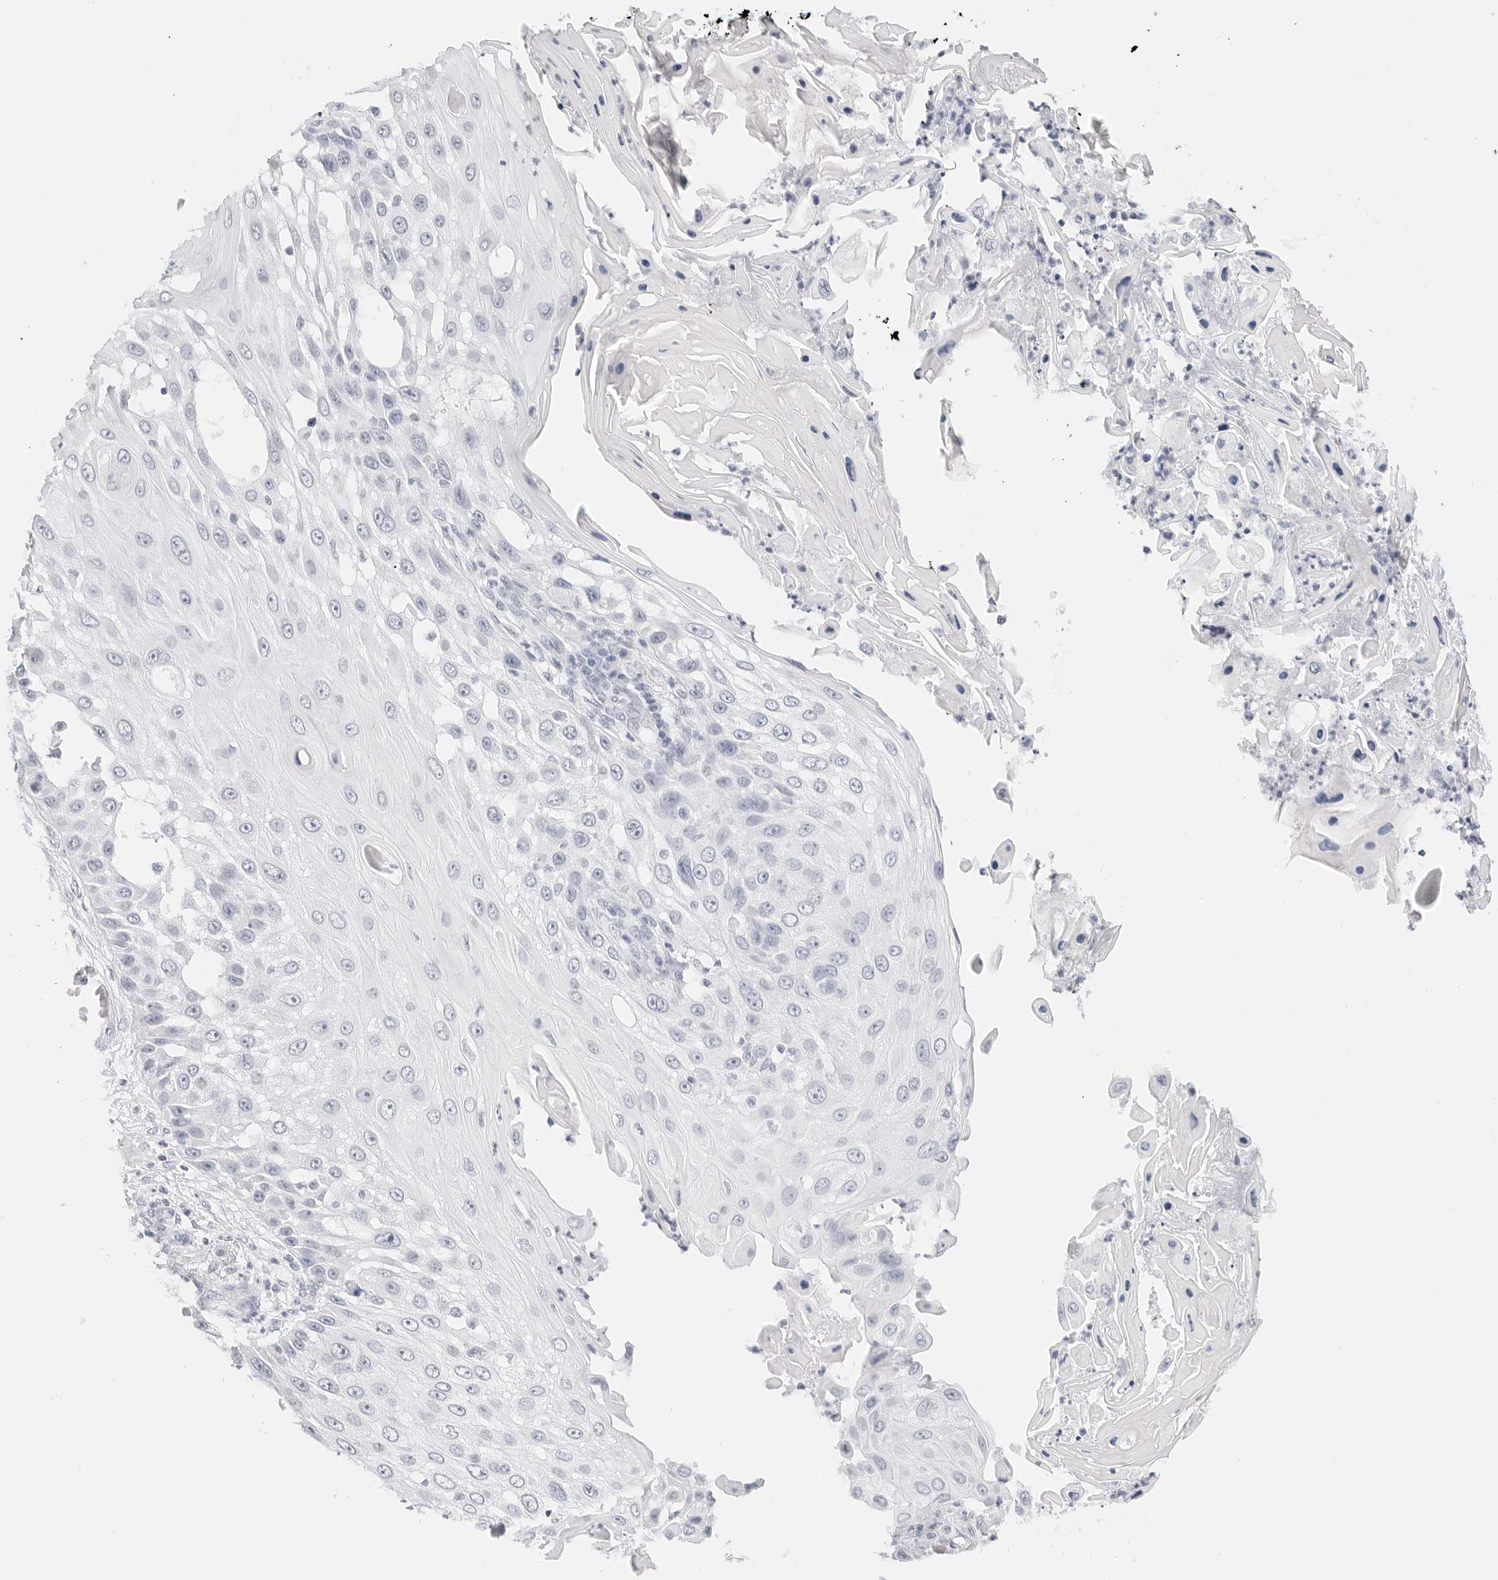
{"staining": {"intensity": "negative", "quantity": "none", "location": "none"}, "tissue": "skin cancer", "cell_type": "Tumor cells", "image_type": "cancer", "snomed": [{"axis": "morphology", "description": "Squamous cell carcinoma, NOS"}, {"axis": "topography", "description": "Skin"}], "caption": "IHC micrograph of human skin cancer (squamous cell carcinoma) stained for a protein (brown), which exhibits no staining in tumor cells. (DAB (3,3'-diaminobenzidine) immunohistochemistry (IHC) visualized using brightfield microscopy, high magnification).", "gene": "TFF2", "patient": {"sex": "female", "age": 44}}